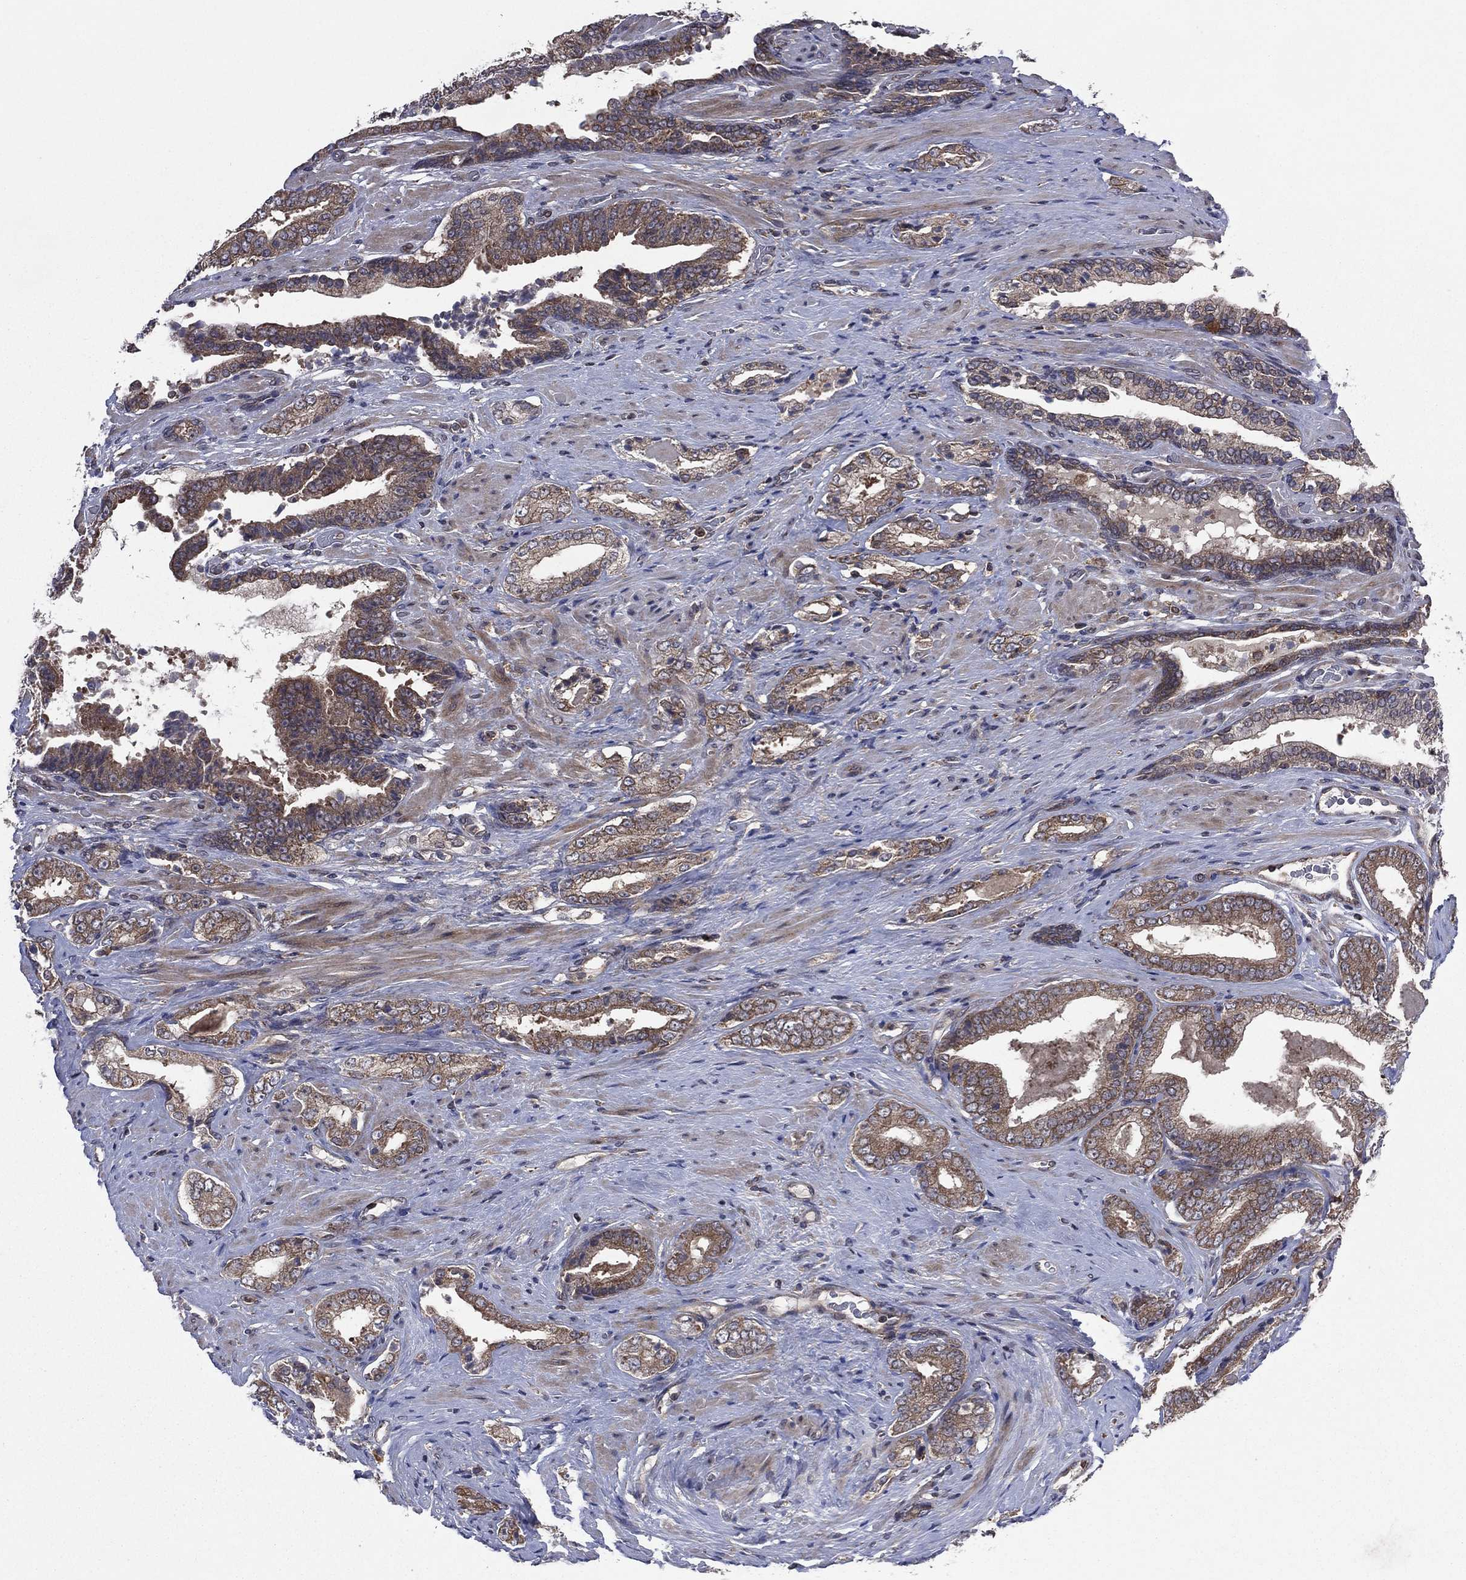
{"staining": {"intensity": "weak", "quantity": ">75%", "location": "cytoplasmic/membranous"}, "tissue": "prostate cancer", "cell_type": "Tumor cells", "image_type": "cancer", "snomed": [{"axis": "morphology", "description": "Adenocarcinoma, Low grade"}, {"axis": "topography", "description": "Prostate and seminal vesicle, NOS"}], "caption": "Immunohistochemistry (IHC) image of neoplastic tissue: human prostate low-grade adenocarcinoma stained using immunohistochemistry (IHC) shows low levels of weak protein expression localized specifically in the cytoplasmic/membranous of tumor cells, appearing as a cytoplasmic/membranous brown color.", "gene": "C2orf76", "patient": {"sex": "male", "age": 61}}